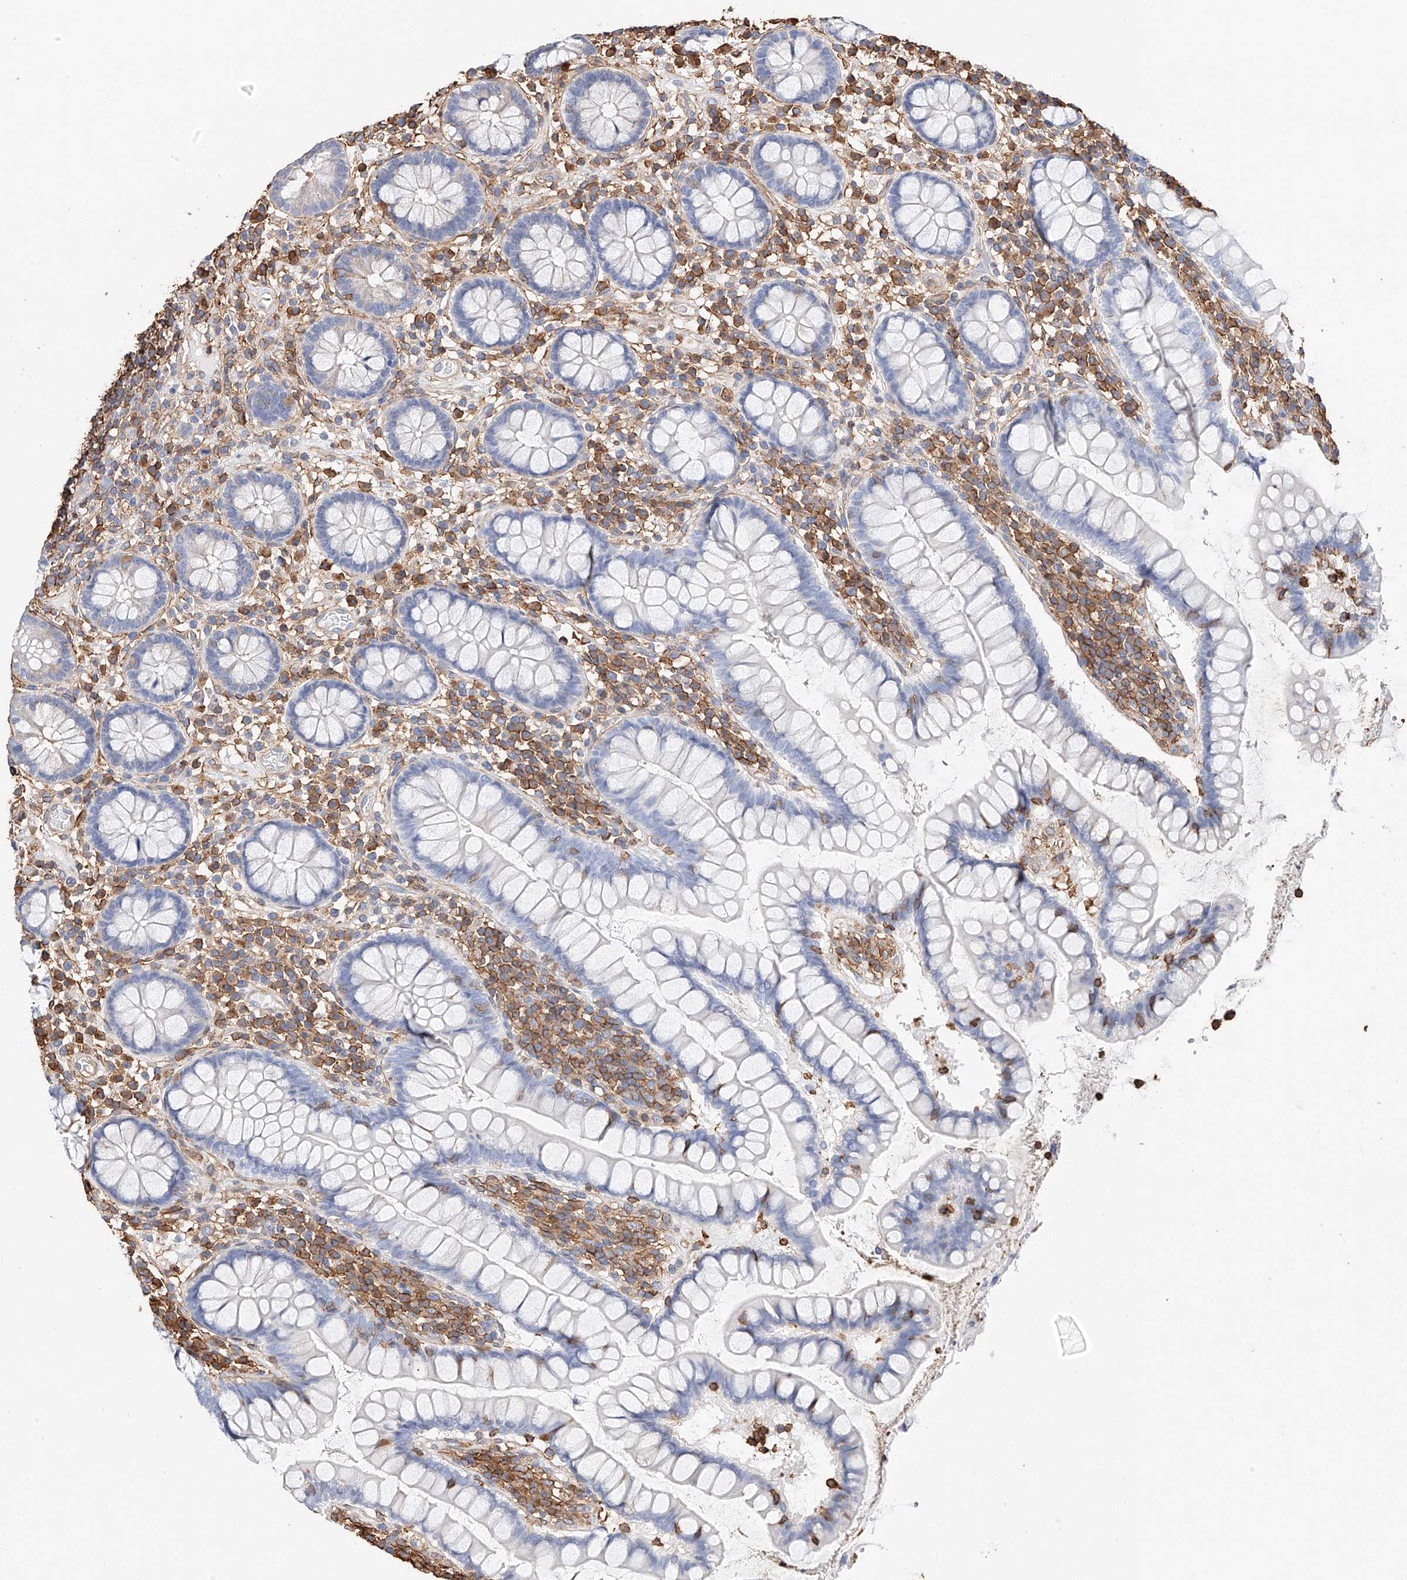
{"staining": {"intensity": "moderate", "quantity": "25%-75%", "location": "cytoplasmic/membranous"}, "tissue": "colon", "cell_type": "Endothelial cells", "image_type": "normal", "snomed": [{"axis": "morphology", "description": "Normal tissue, NOS"}, {"axis": "topography", "description": "Colon"}], "caption": "Endothelial cells demonstrate medium levels of moderate cytoplasmic/membranous staining in about 25%-75% of cells in benign colon. (brown staining indicates protein expression, while blue staining denotes nuclei).", "gene": "WFS1", "patient": {"sex": "female", "age": 79}}